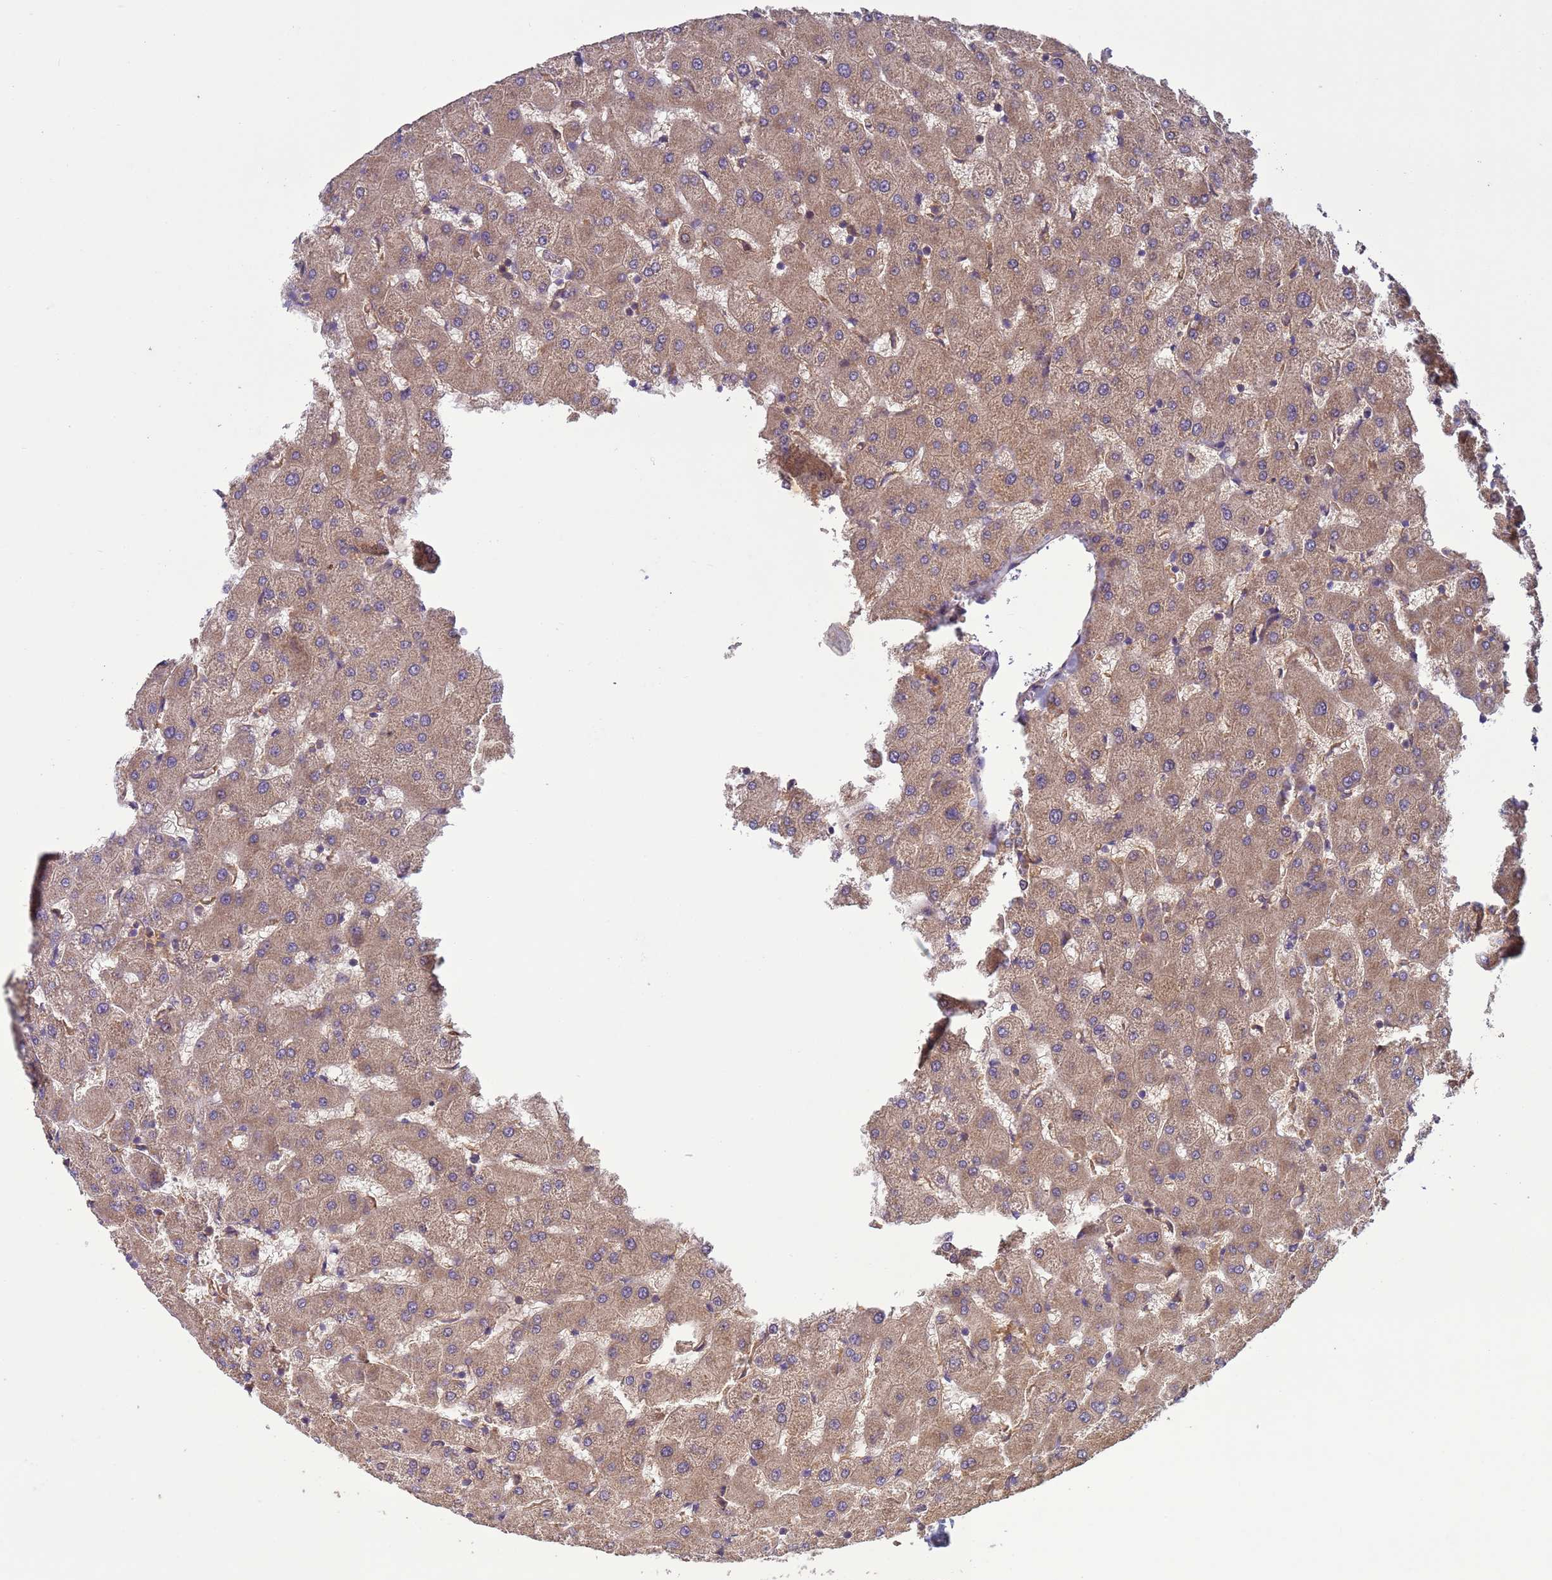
{"staining": {"intensity": "weak", "quantity": "25%-75%", "location": "cytoplasmic/membranous"}, "tissue": "liver", "cell_type": "Cholangiocytes", "image_type": "normal", "snomed": [{"axis": "morphology", "description": "Normal tissue, NOS"}, {"axis": "topography", "description": "Liver"}], "caption": "DAB immunohistochemical staining of unremarkable human liver exhibits weak cytoplasmic/membranous protein staining in approximately 25%-75% of cholangiocytes. (DAB = brown stain, brightfield microscopy at high magnification).", "gene": "RAB10", "patient": {"sex": "female", "age": 63}}